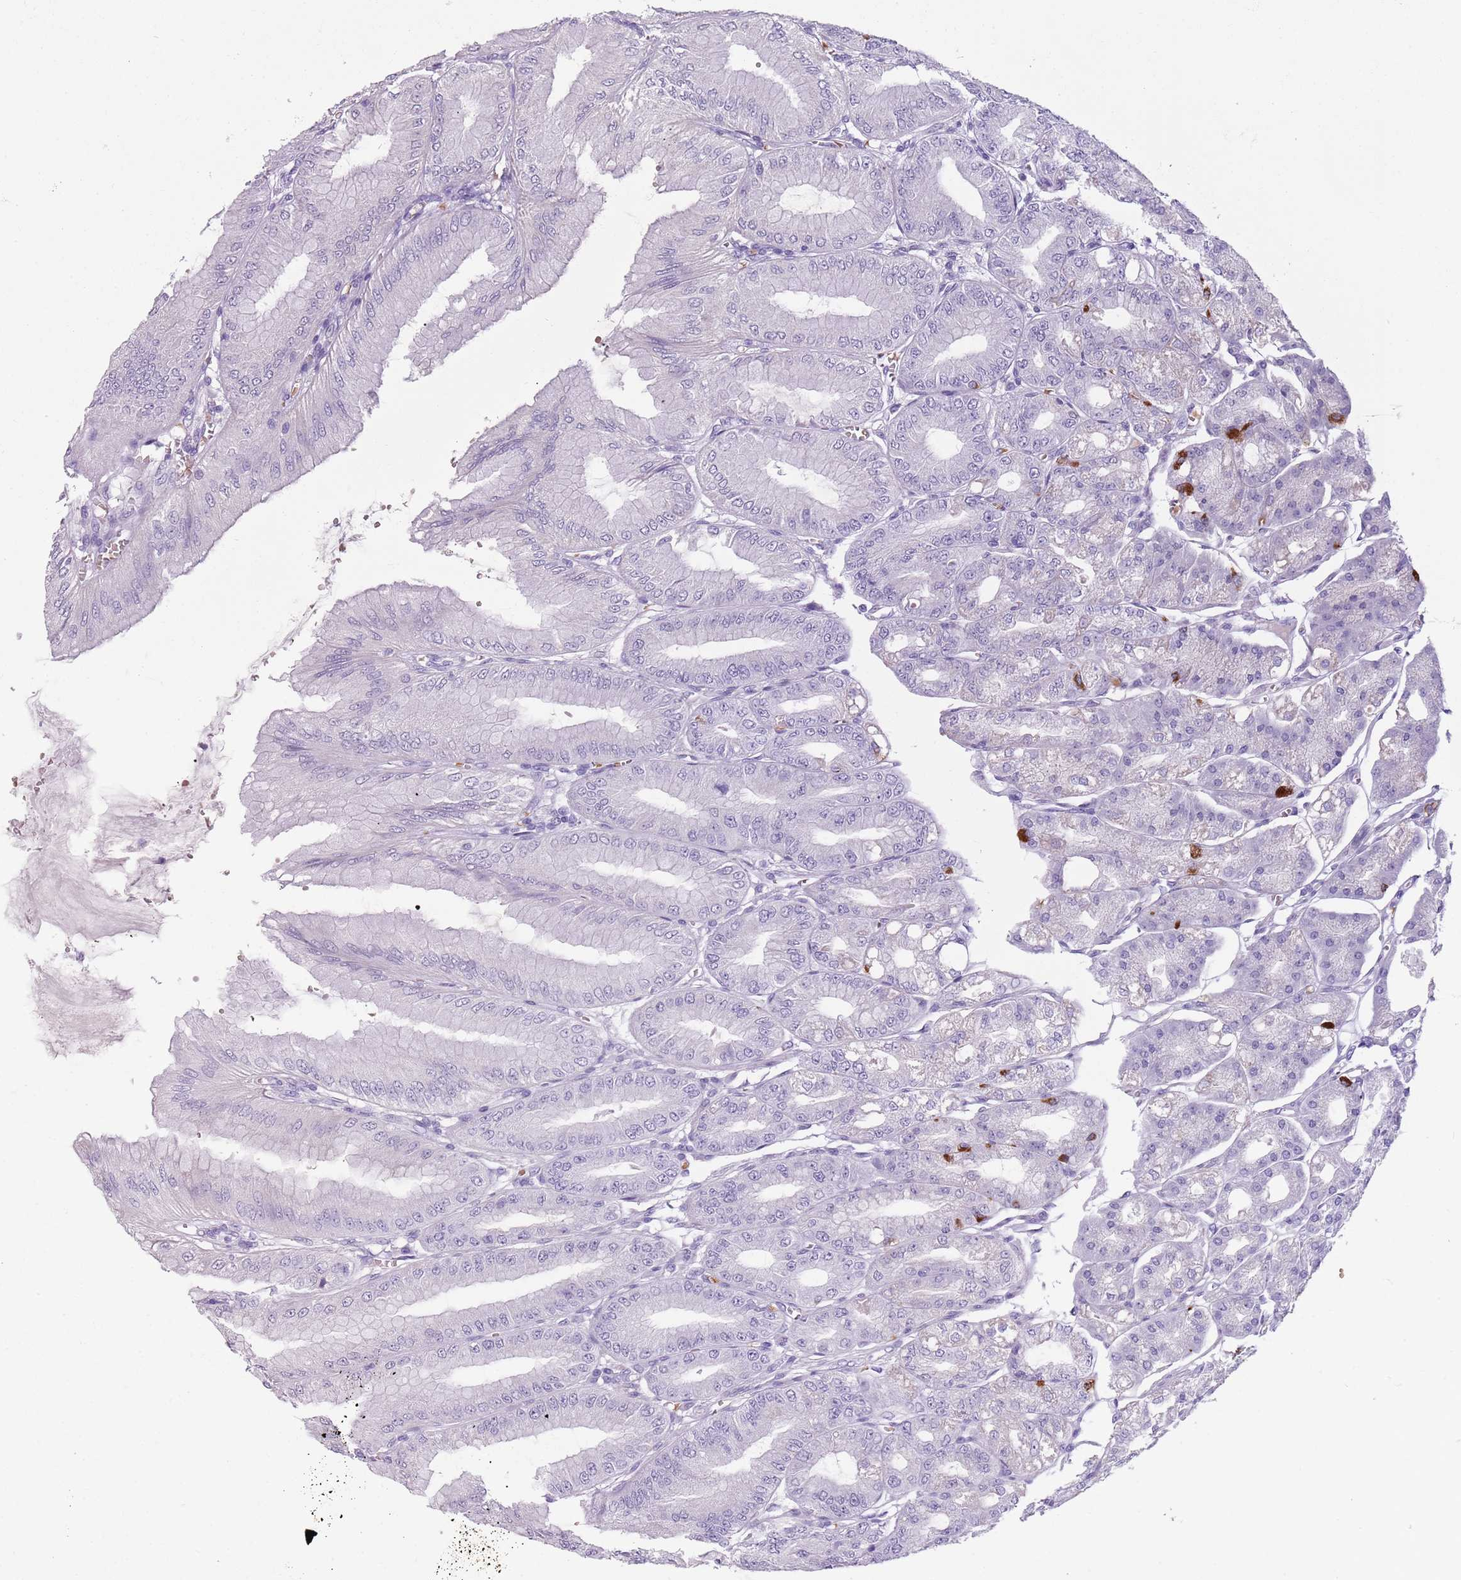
{"staining": {"intensity": "moderate", "quantity": "<25%", "location": "cytoplasmic/membranous"}, "tissue": "stomach", "cell_type": "Glandular cells", "image_type": "normal", "snomed": [{"axis": "morphology", "description": "Normal tissue, NOS"}, {"axis": "topography", "description": "Stomach, lower"}], "caption": "DAB immunohistochemical staining of normal stomach exhibits moderate cytoplasmic/membranous protein expression in approximately <25% of glandular cells.", "gene": "SPESP1", "patient": {"sex": "male", "age": 71}}